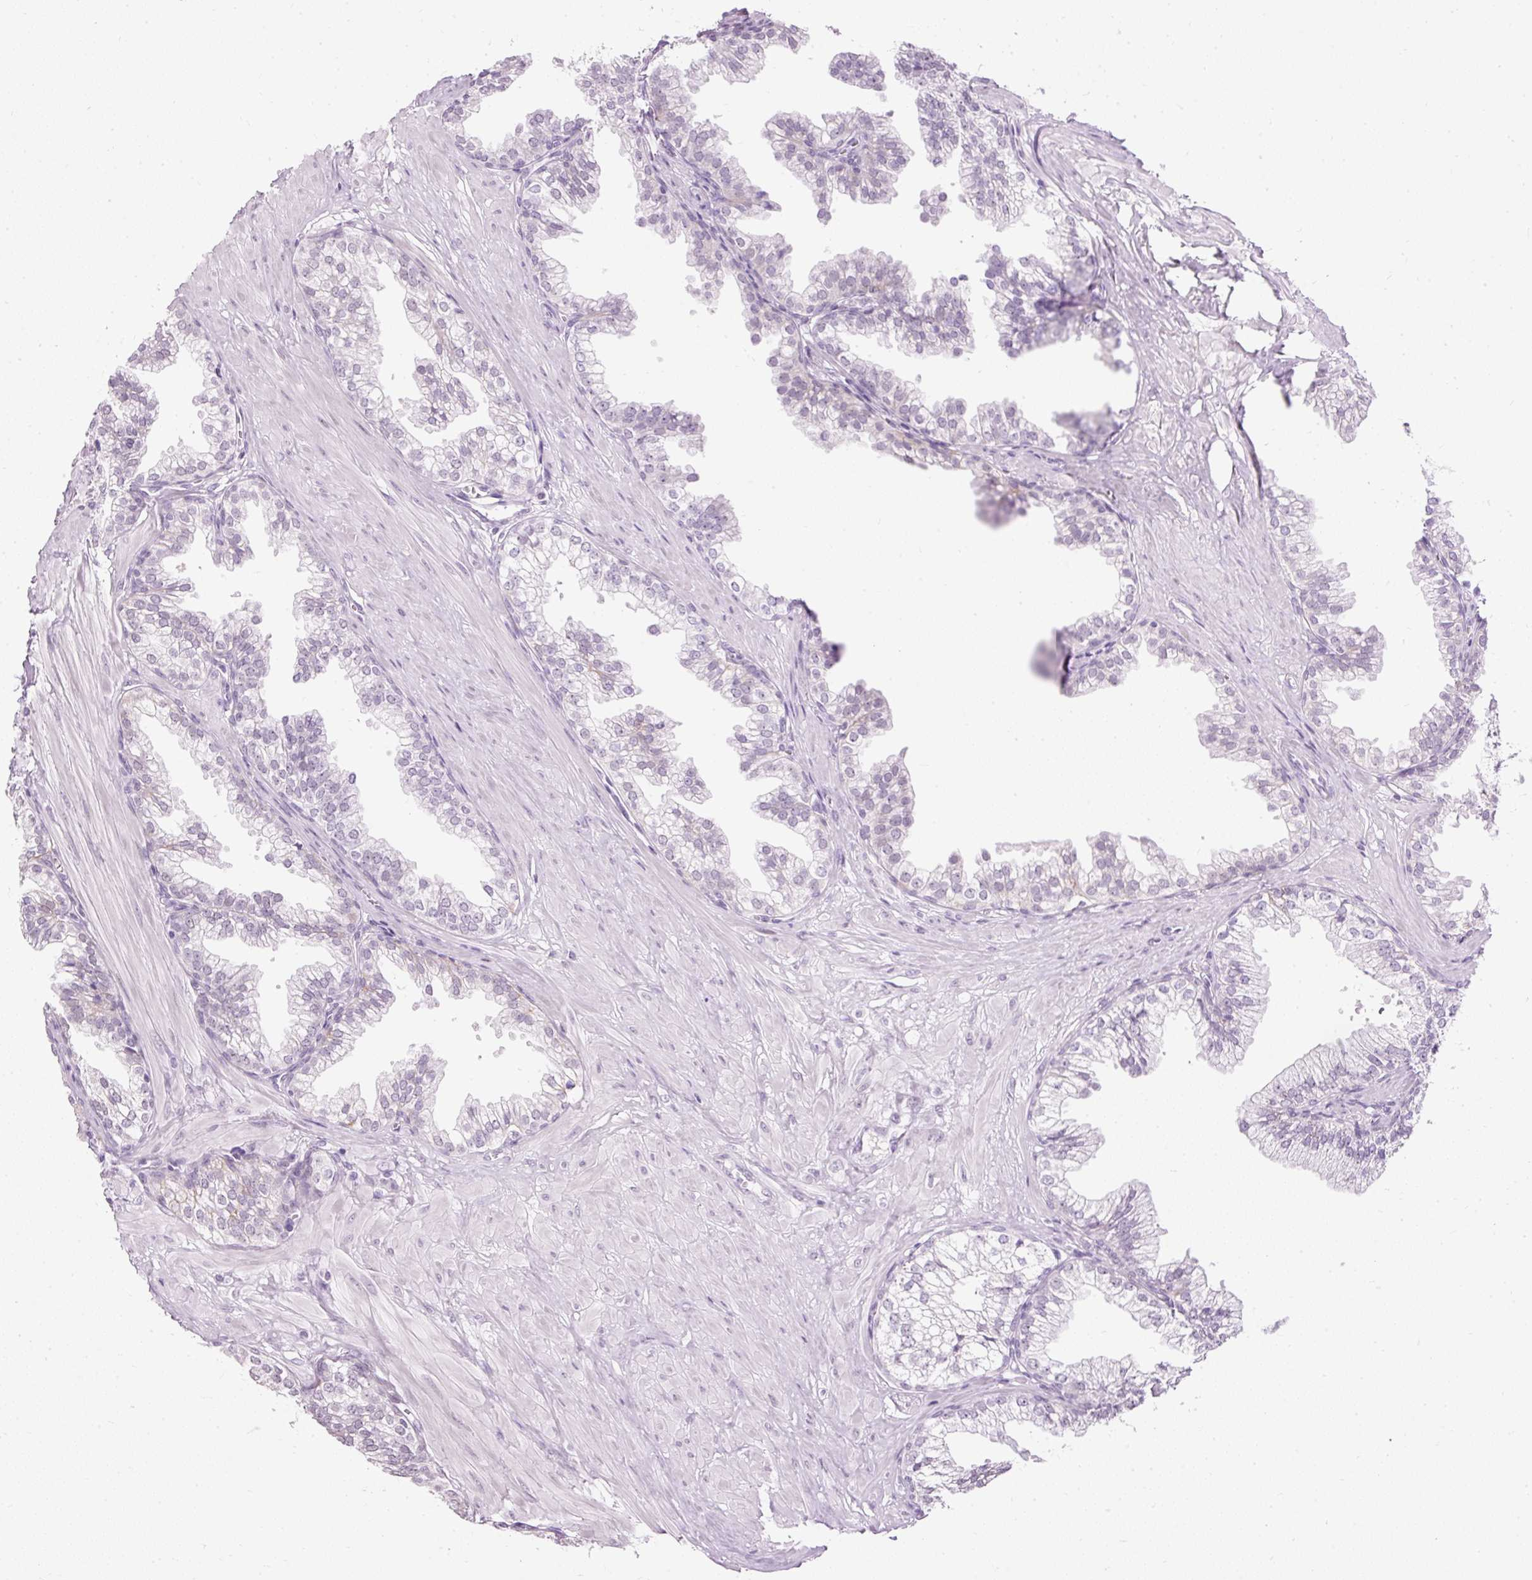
{"staining": {"intensity": "negative", "quantity": "none", "location": "none"}, "tissue": "prostate", "cell_type": "Glandular cells", "image_type": "normal", "snomed": [{"axis": "morphology", "description": "Normal tissue, NOS"}, {"axis": "topography", "description": "Prostate"}, {"axis": "topography", "description": "Peripheral nerve tissue"}], "caption": "DAB immunohistochemical staining of normal human prostate shows no significant expression in glandular cells.", "gene": "PDE6B", "patient": {"sex": "male", "age": 55}}